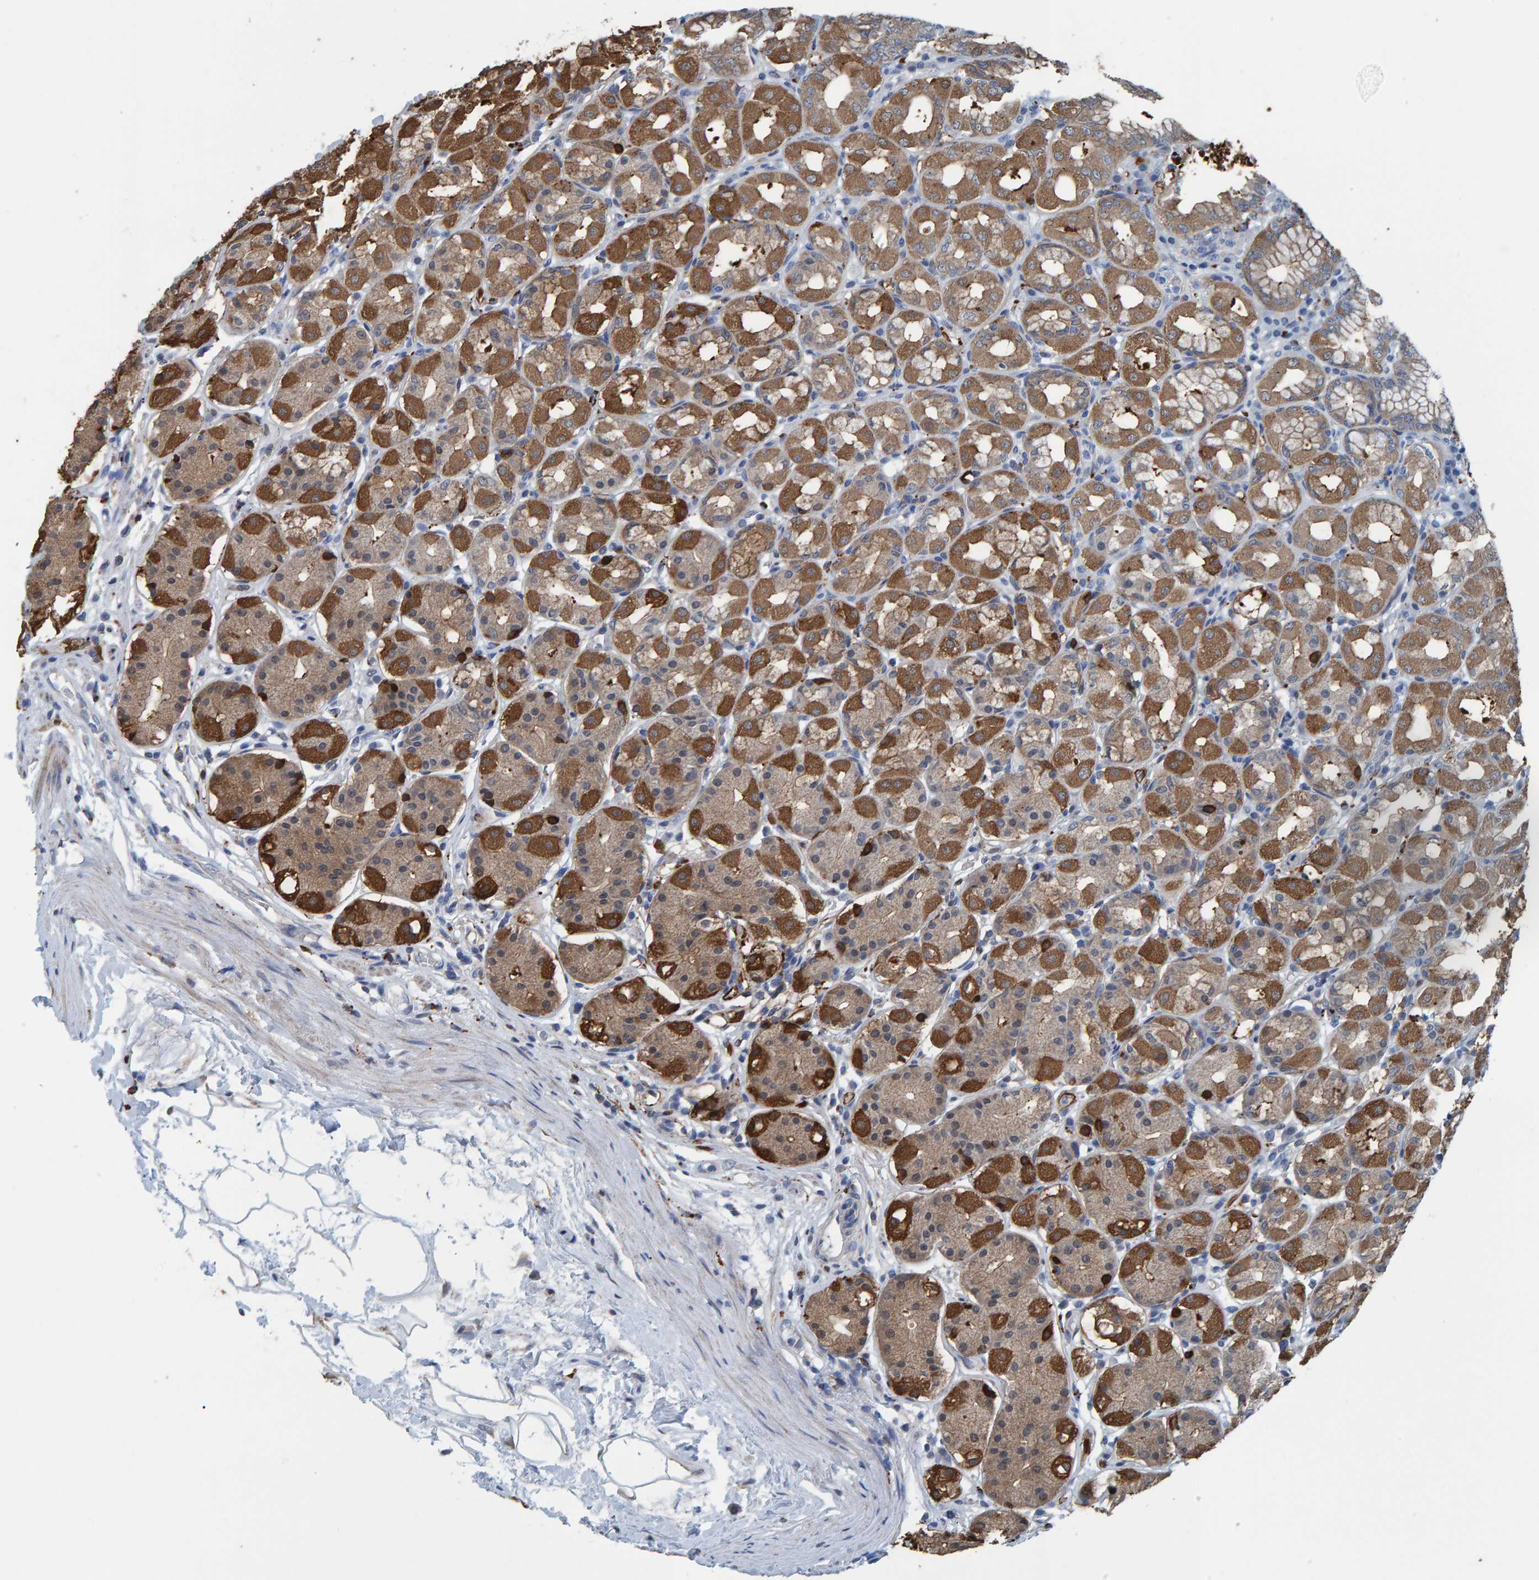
{"staining": {"intensity": "moderate", "quantity": ">75%", "location": "cytoplasmic/membranous"}, "tissue": "stomach", "cell_type": "Glandular cells", "image_type": "normal", "snomed": [{"axis": "morphology", "description": "Normal tissue, NOS"}, {"axis": "topography", "description": "Stomach"}, {"axis": "topography", "description": "Stomach, lower"}], "caption": "The photomicrograph shows a brown stain indicating the presence of a protein in the cytoplasmic/membranous of glandular cells in stomach. The staining is performed using DAB brown chromogen to label protein expression. The nuclei are counter-stained blue using hematoxylin.", "gene": "IDO1", "patient": {"sex": "female", "age": 56}}